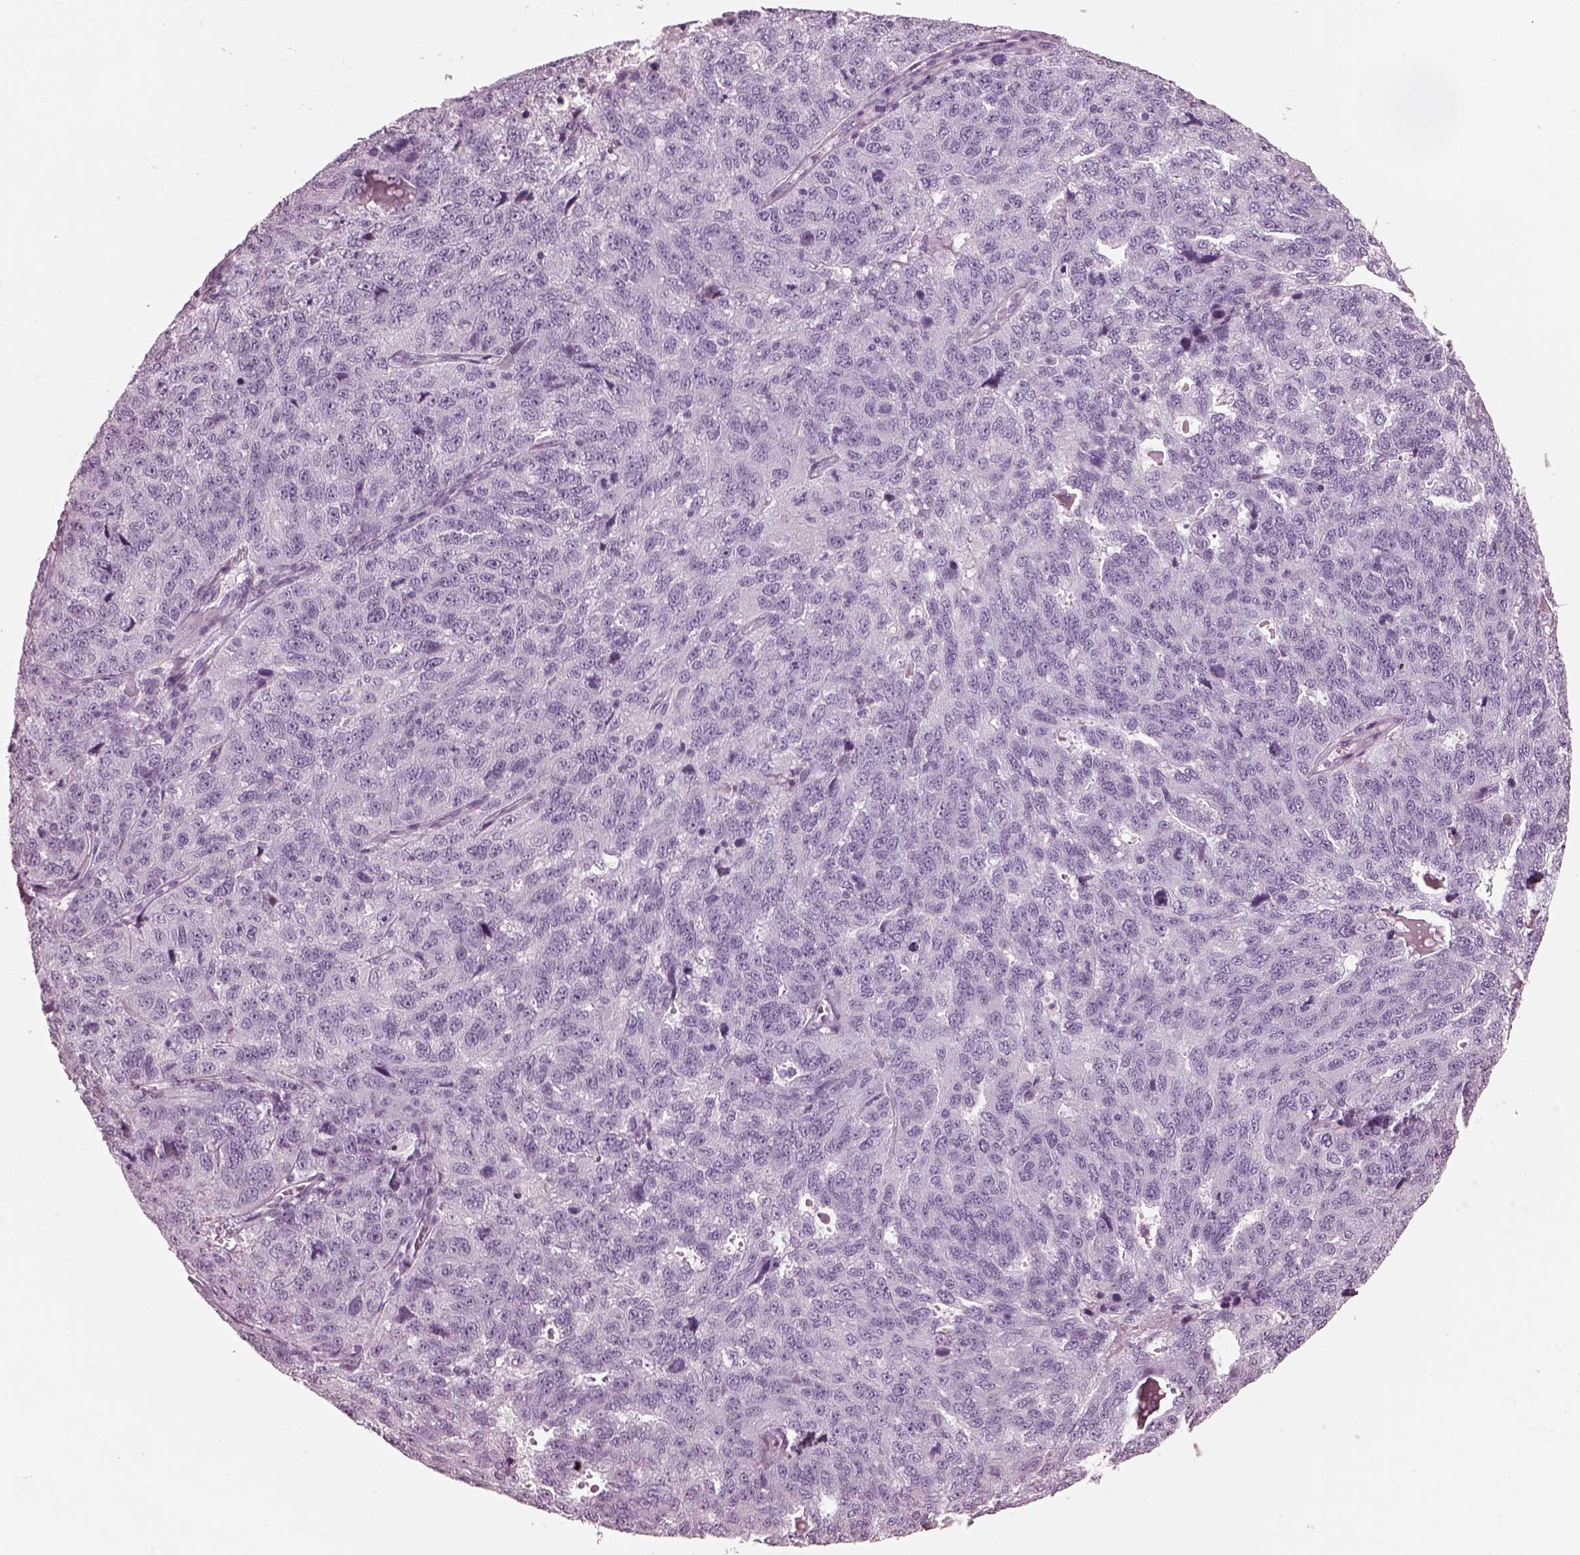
{"staining": {"intensity": "negative", "quantity": "none", "location": "none"}, "tissue": "ovarian cancer", "cell_type": "Tumor cells", "image_type": "cancer", "snomed": [{"axis": "morphology", "description": "Cystadenocarcinoma, serous, NOS"}, {"axis": "topography", "description": "Ovary"}], "caption": "Micrograph shows no protein expression in tumor cells of ovarian cancer tissue.", "gene": "TCHHL1", "patient": {"sex": "female", "age": 71}}